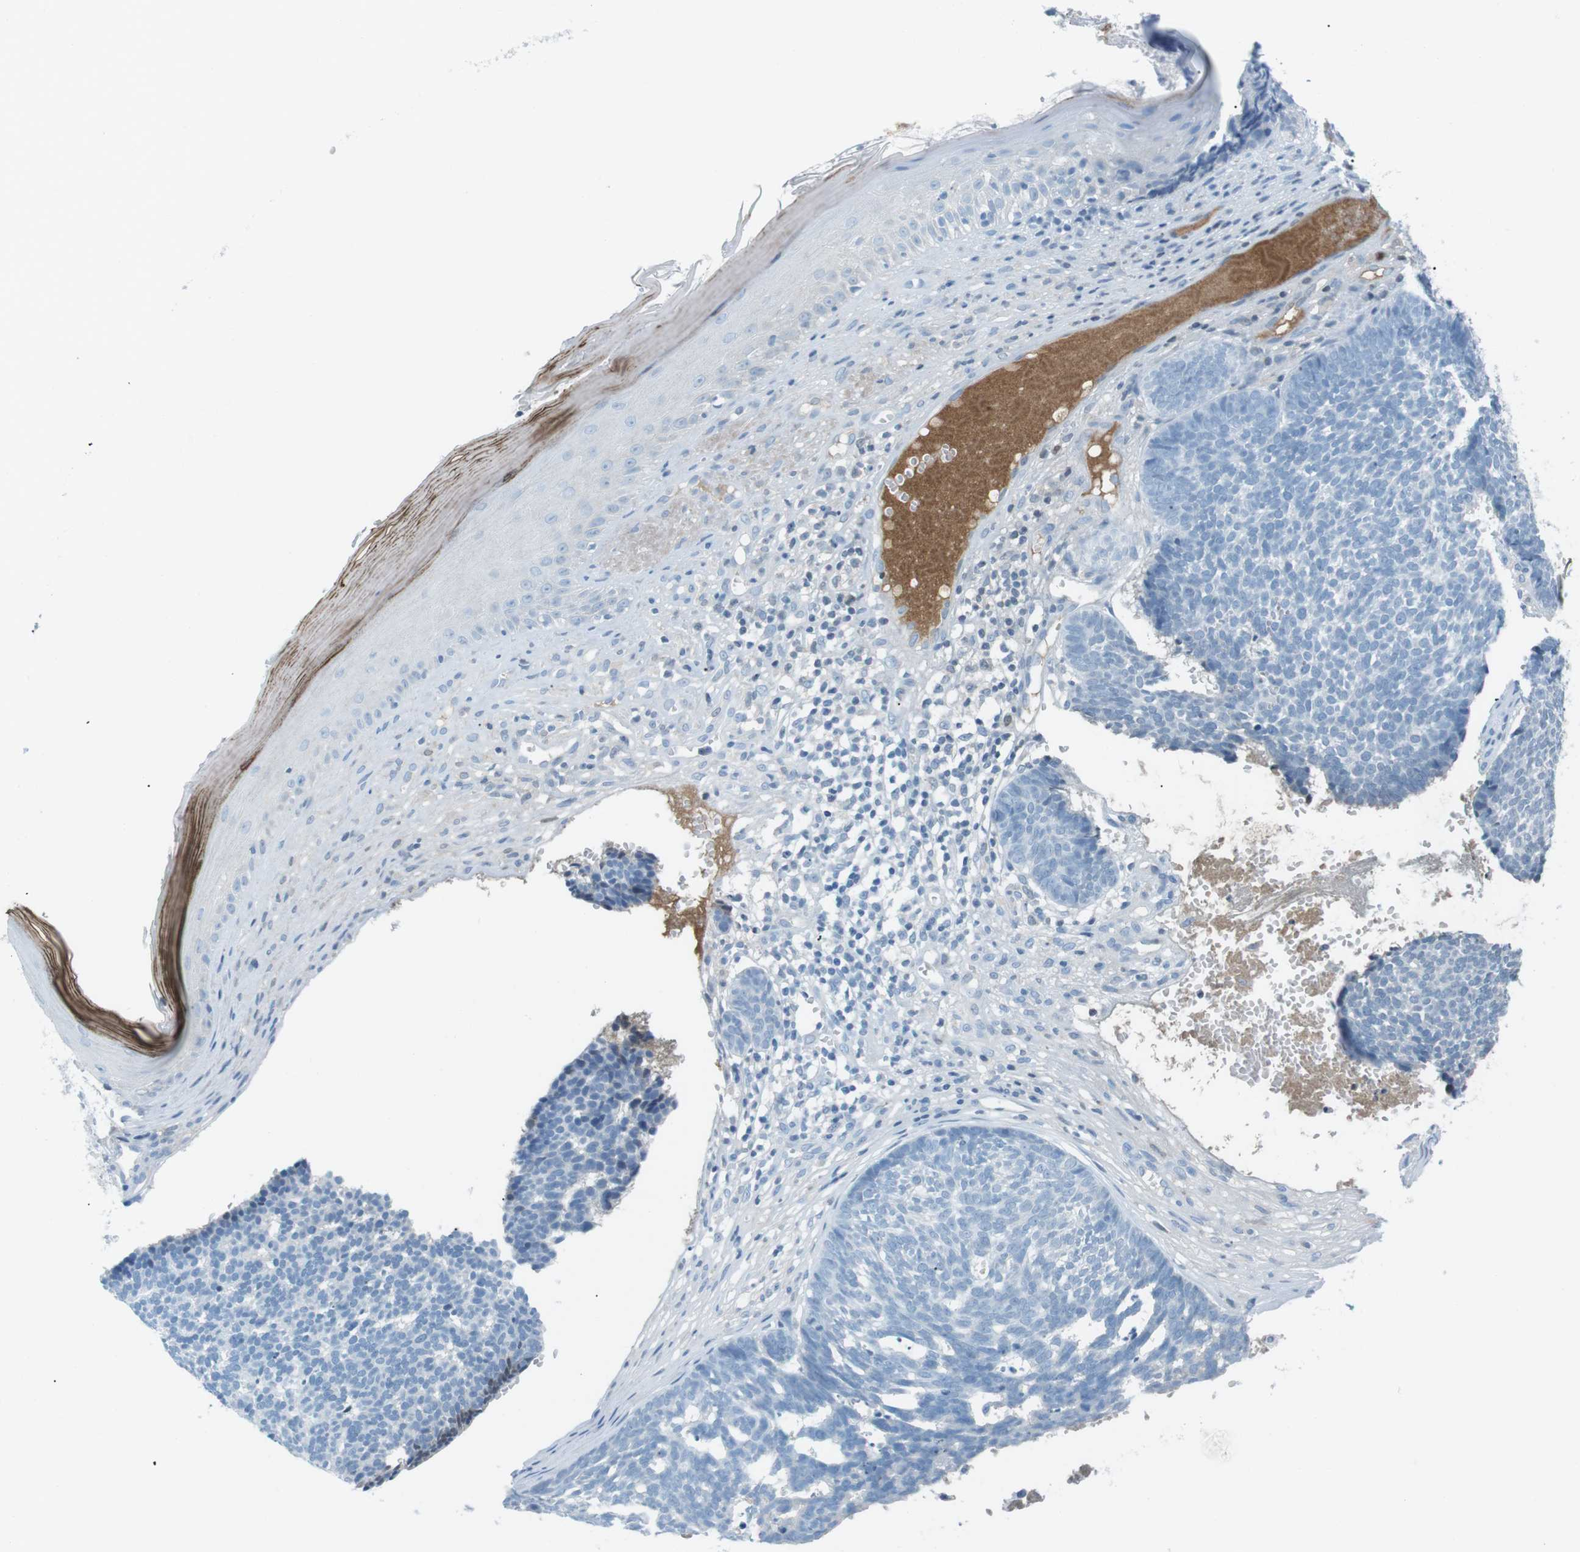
{"staining": {"intensity": "negative", "quantity": "none", "location": "none"}, "tissue": "skin cancer", "cell_type": "Tumor cells", "image_type": "cancer", "snomed": [{"axis": "morphology", "description": "Basal cell carcinoma"}, {"axis": "topography", "description": "Skin"}], "caption": "High magnification brightfield microscopy of basal cell carcinoma (skin) stained with DAB (3,3'-diaminobenzidine) (brown) and counterstained with hematoxylin (blue): tumor cells show no significant staining.", "gene": "AZGP1", "patient": {"sex": "male", "age": 84}}